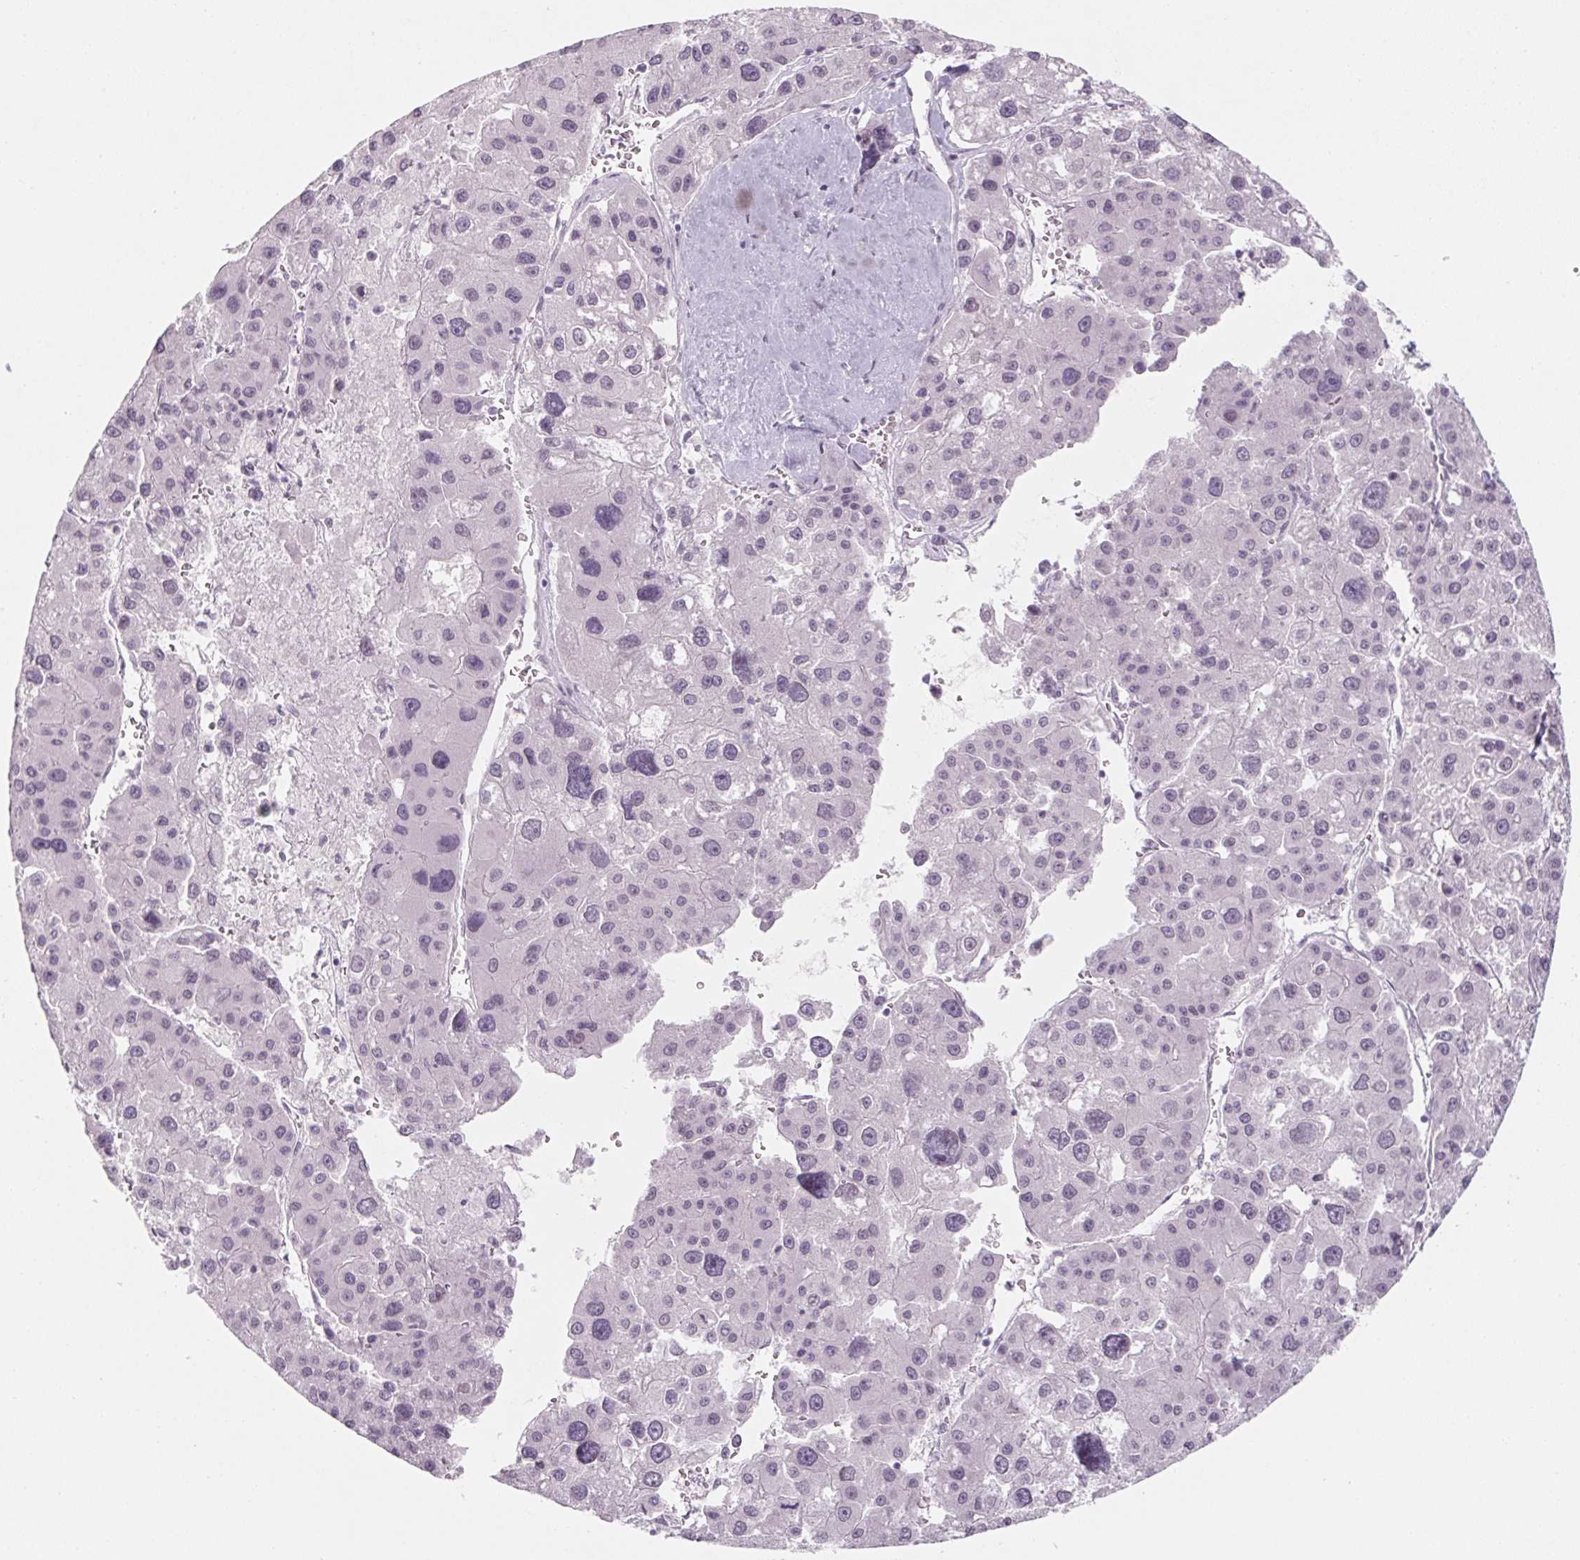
{"staining": {"intensity": "negative", "quantity": "none", "location": "none"}, "tissue": "liver cancer", "cell_type": "Tumor cells", "image_type": "cancer", "snomed": [{"axis": "morphology", "description": "Carcinoma, Hepatocellular, NOS"}, {"axis": "topography", "description": "Liver"}], "caption": "A high-resolution micrograph shows IHC staining of liver cancer, which shows no significant positivity in tumor cells.", "gene": "KCNQ2", "patient": {"sex": "male", "age": 73}}